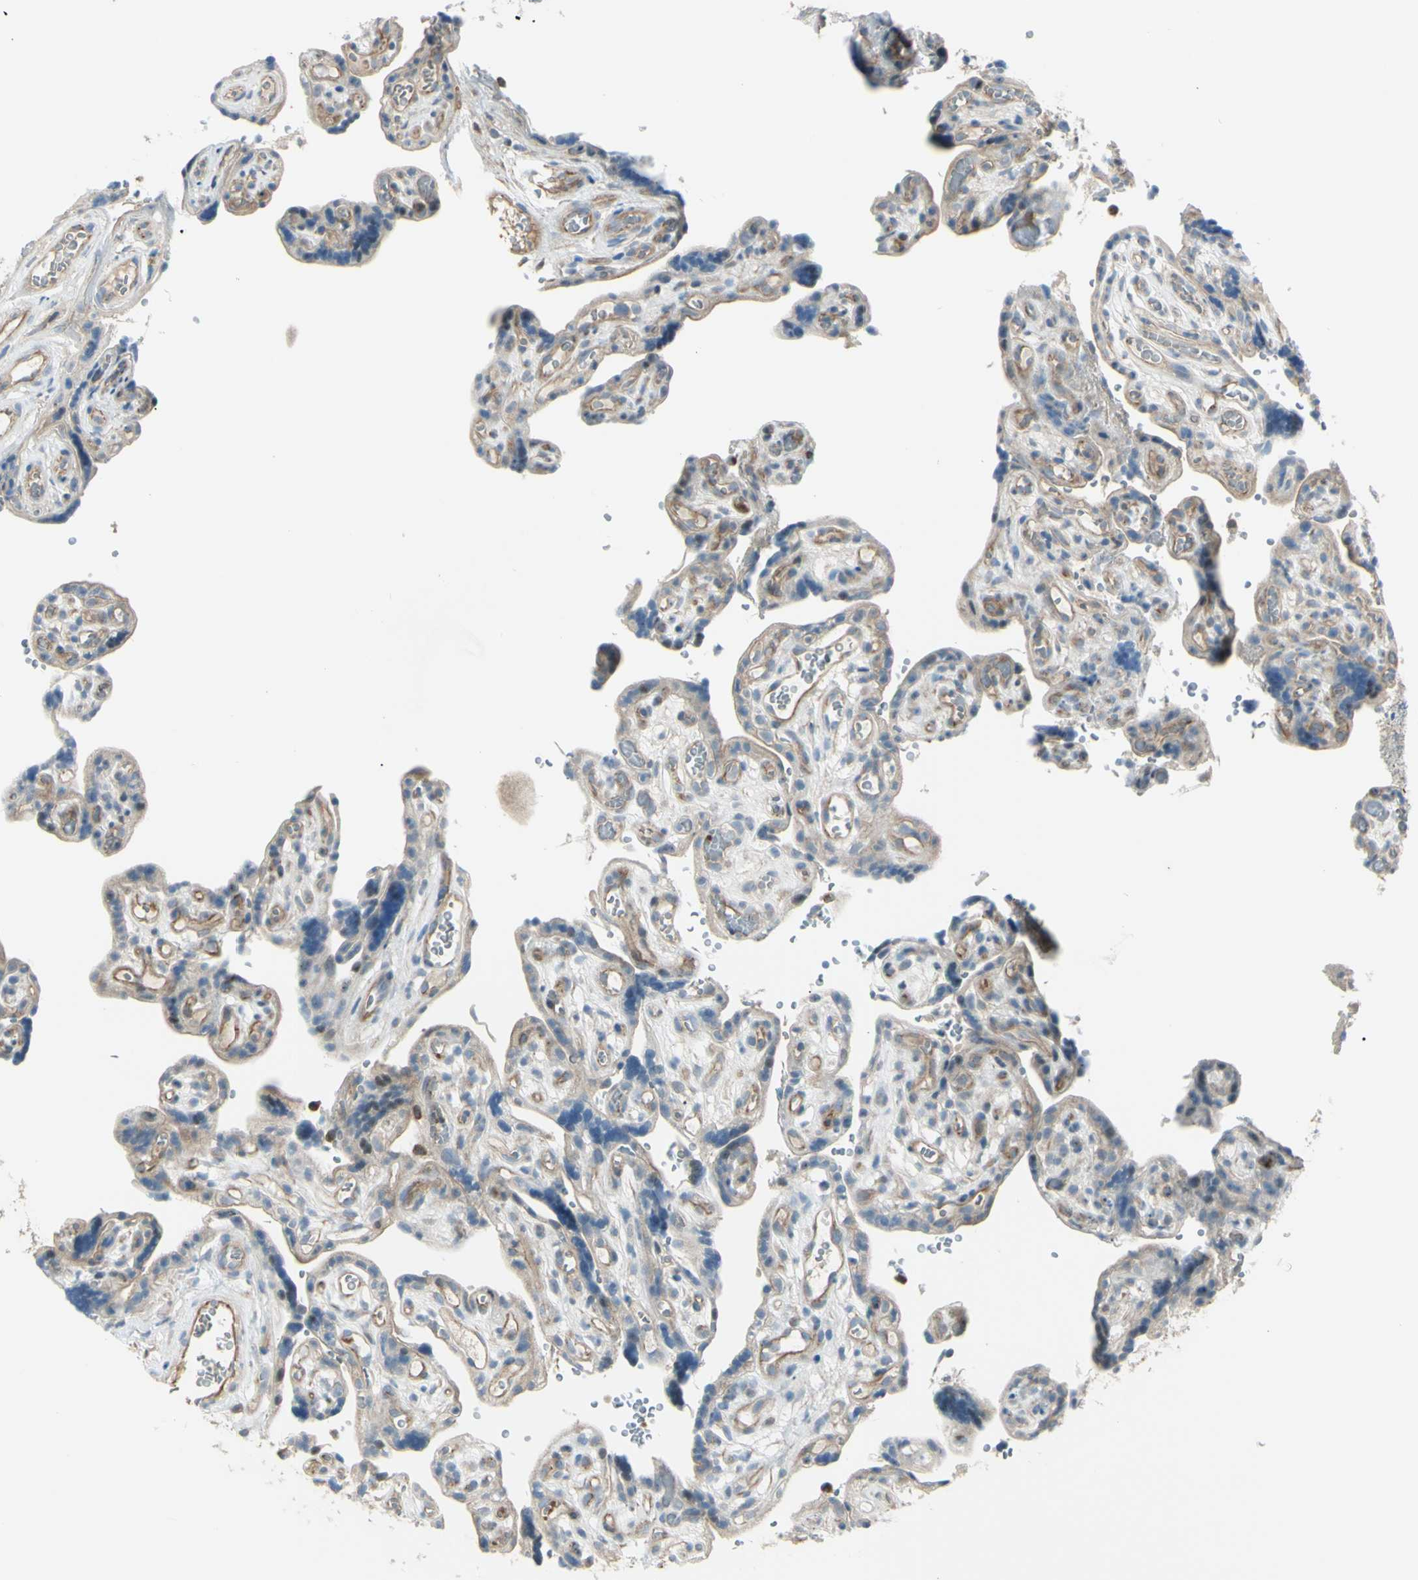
{"staining": {"intensity": "weak", "quantity": ">75%", "location": "cytoplasmic/membranous"}, "tissue": "placenta", "cell_type": "Trophoblastic cells", "image_type": "normal", "snomed": [{"axis": "morphology", "description": "Normal tissue, NOS"}, {"axis": "topography", "description": "Placenta"}], "caption": "High-power microscopy captured an IHC histopathology image of unremarkable placenta, revealing weak cytoplasmic/membranous positivity in about >75% of trophoblastic cells.", "gene": "LMTK2", "patient": {"sex": "female", "age": 30}}